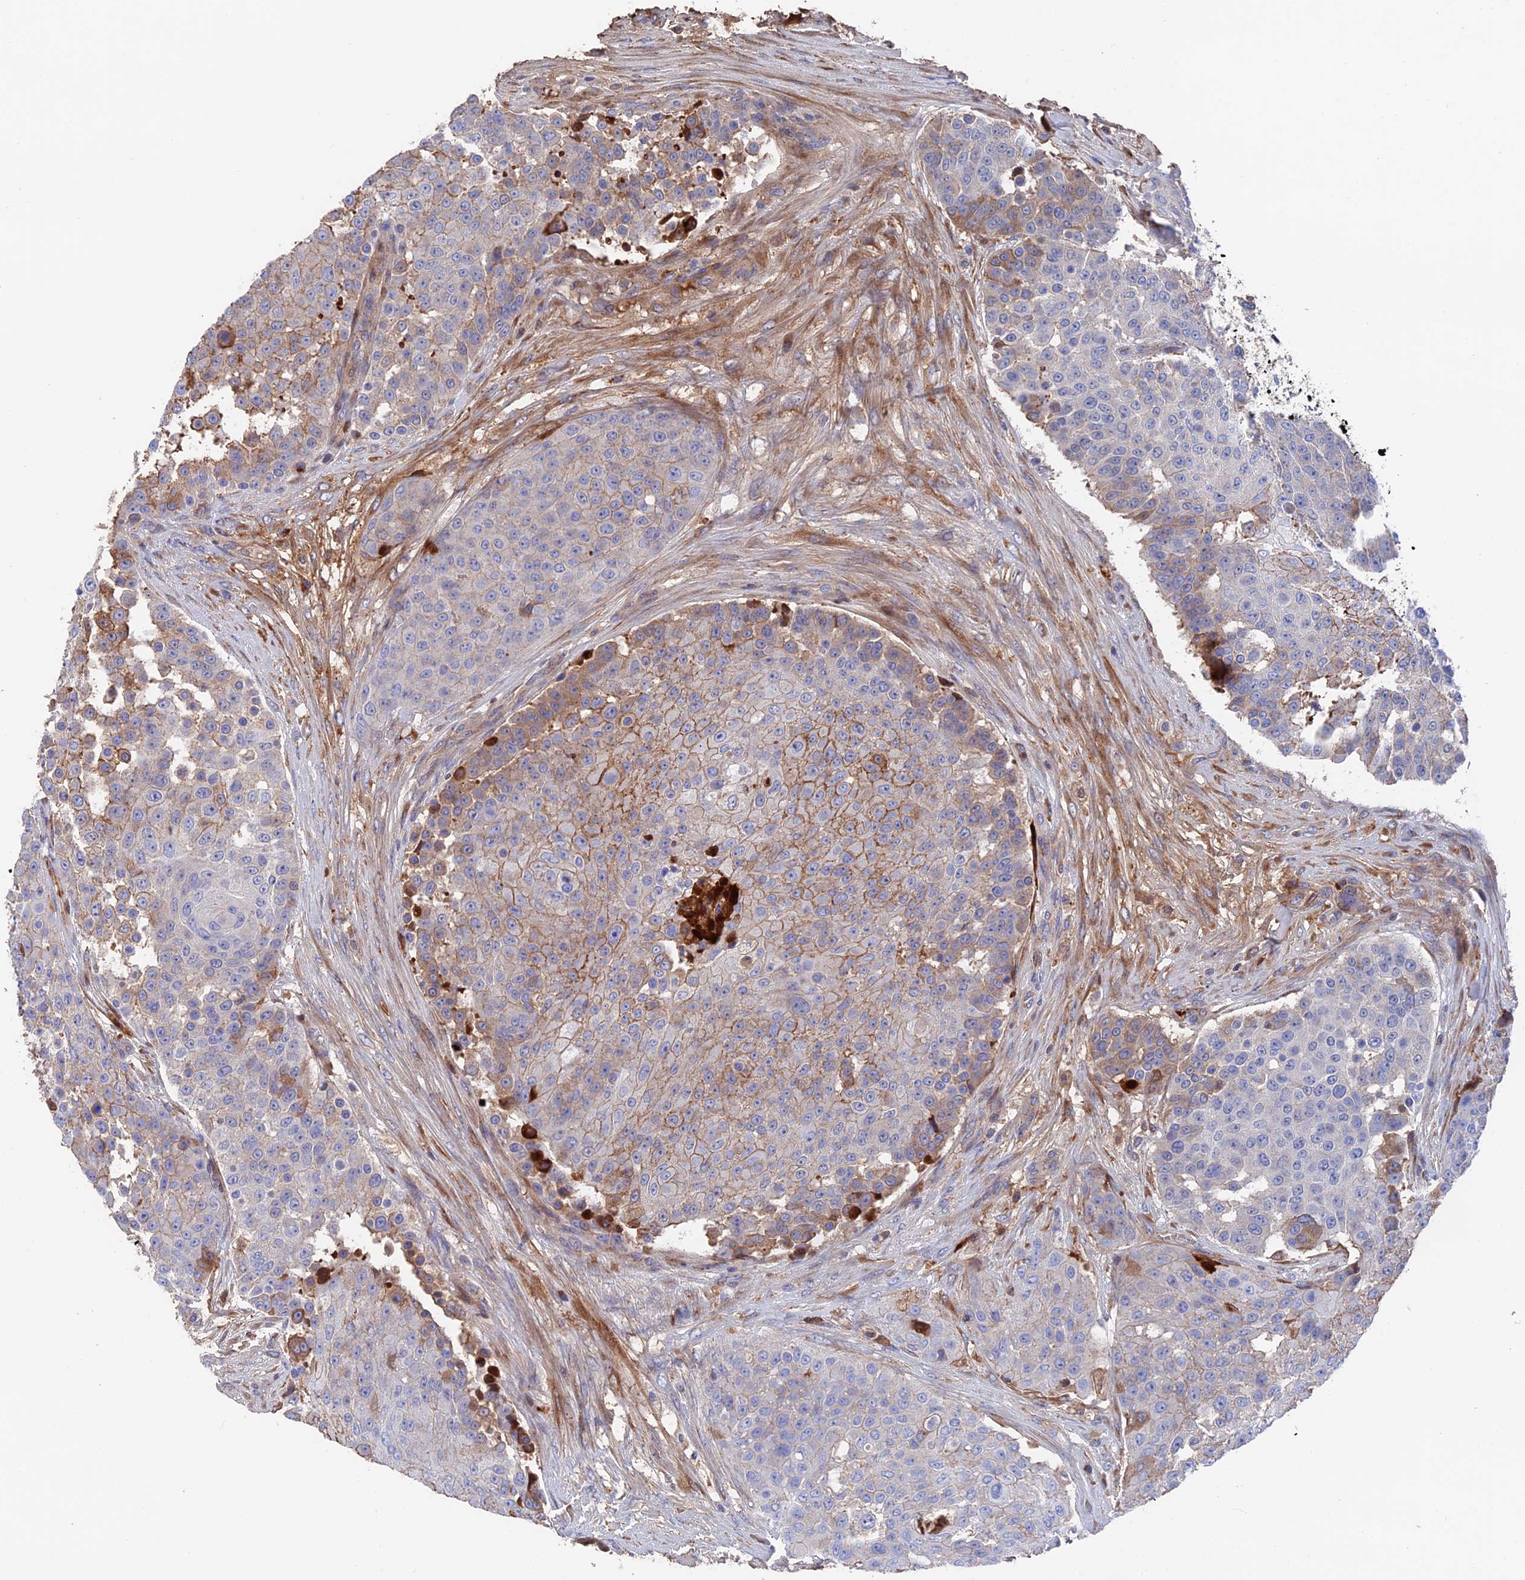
{"staining": {"intensity": "moderate", "quantity": "25%-75%", "location": "cytoplasmic/membranous"}, "tissue": "urothelial cancer", "cell_type": "Tumor cells", "image_type": "cancer", "snomed": [{"axis": "morphology", "description": "Urothelial carcinoma, High grade"}, {"axis": "topography", "description": "Urinary bladder"}], "caption": "DAB immunohistochemical staining of human high-grade urothelial carcinoma displays moderate cytoplasmic/membranous protein positivity in approximately 25%-75% of tumor cells. The protein is shown in brown color, while the nuclei are stained blue.", "gene": "HPF1", "patient": {"sex": "female", "age": 63}}